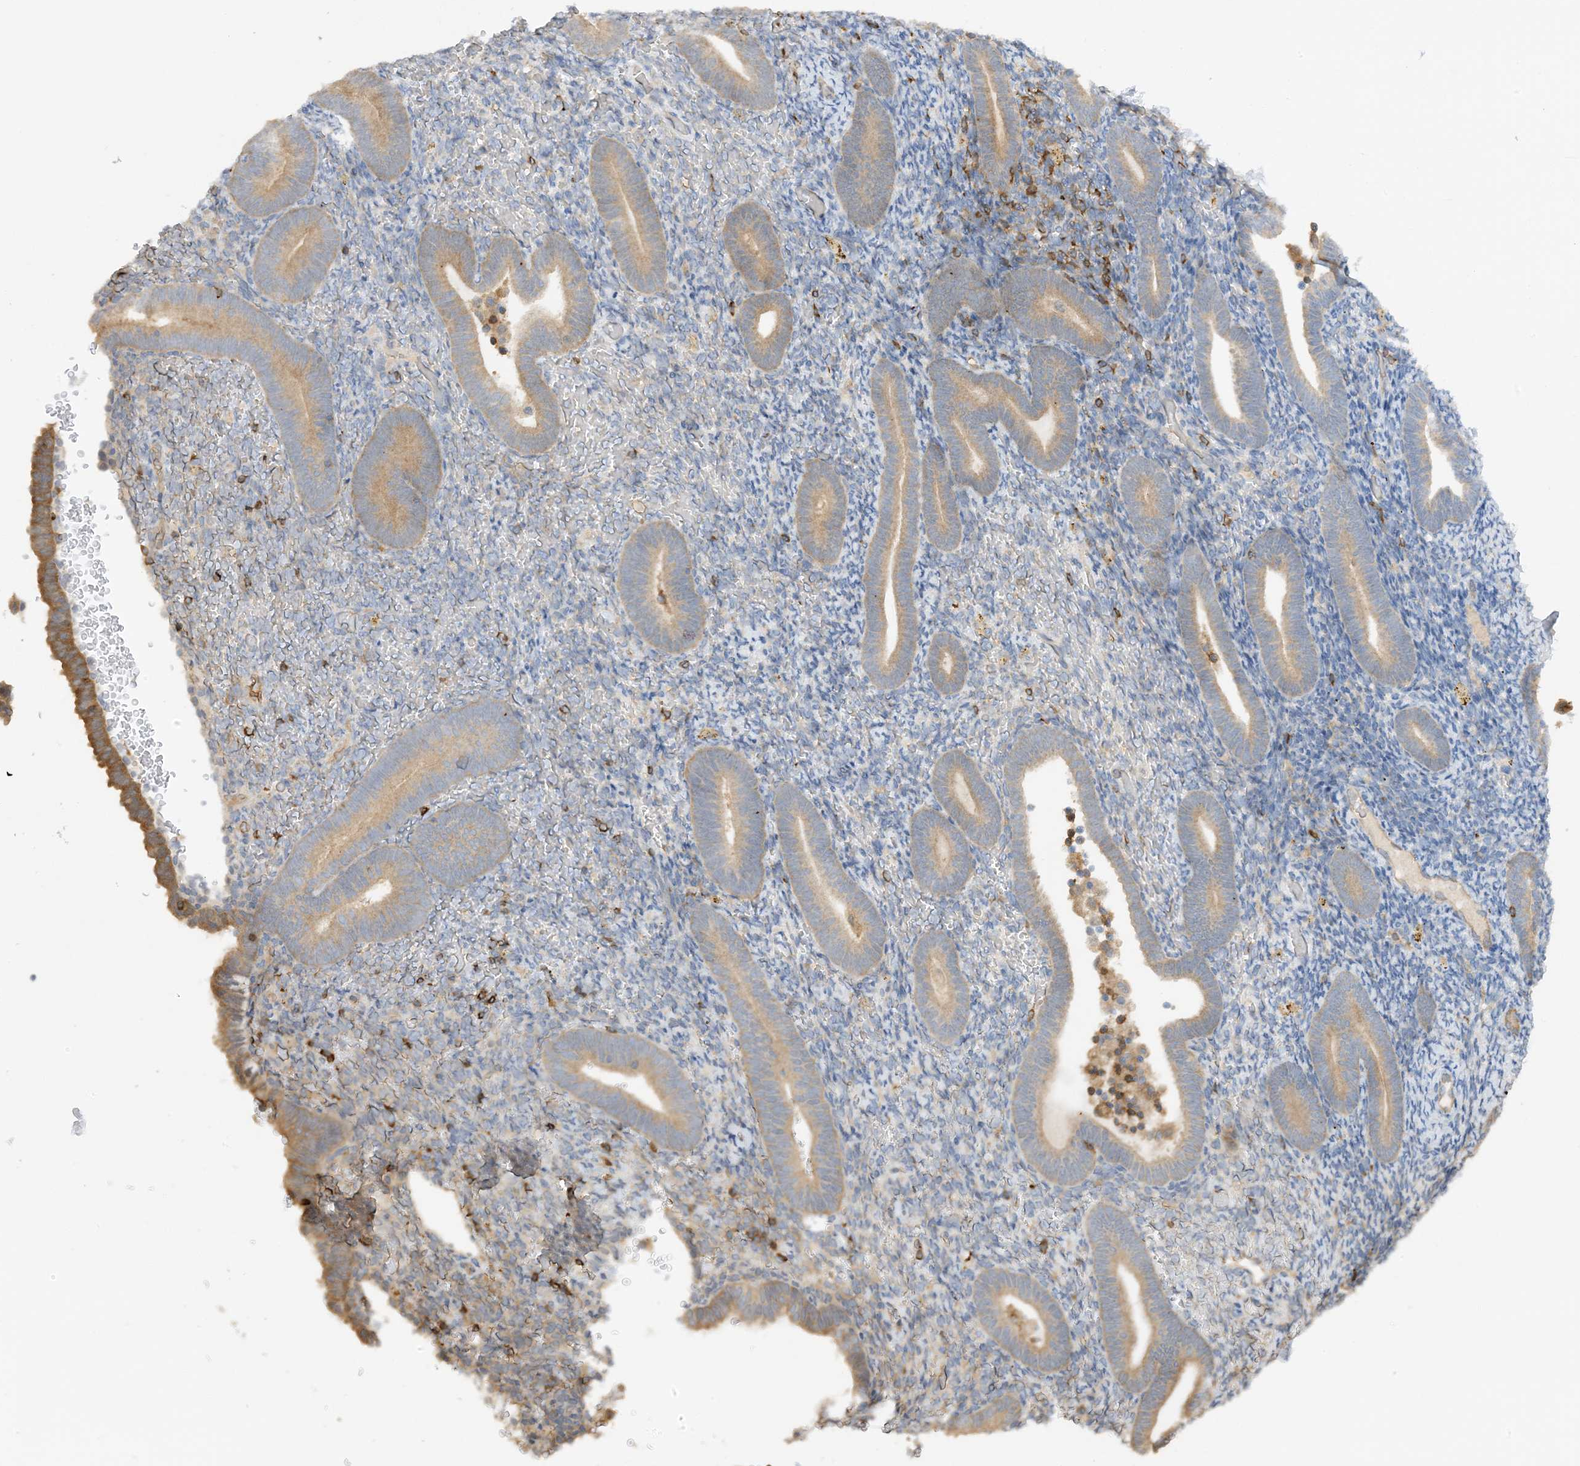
{"staining": {"intensity": "negative", "quantity": "none", "location": "none"}, "tissue": "endometrium", "cell_type": "Cells in endometrial stroma", "image_type": "normal", "snomed": [{"axis": "morphology", "description": "Normal tissue, NOS"}, {"axis": "topography", "description": "Endometrium"}], "caption": "Micrograph shows no protein expression in cells in endometrial stroma of normal endometrium. (IHC, brightfield microscopy, high magnification).", "gene": "PHACTR2", "patient": {"sex": "female", "age": 51}}